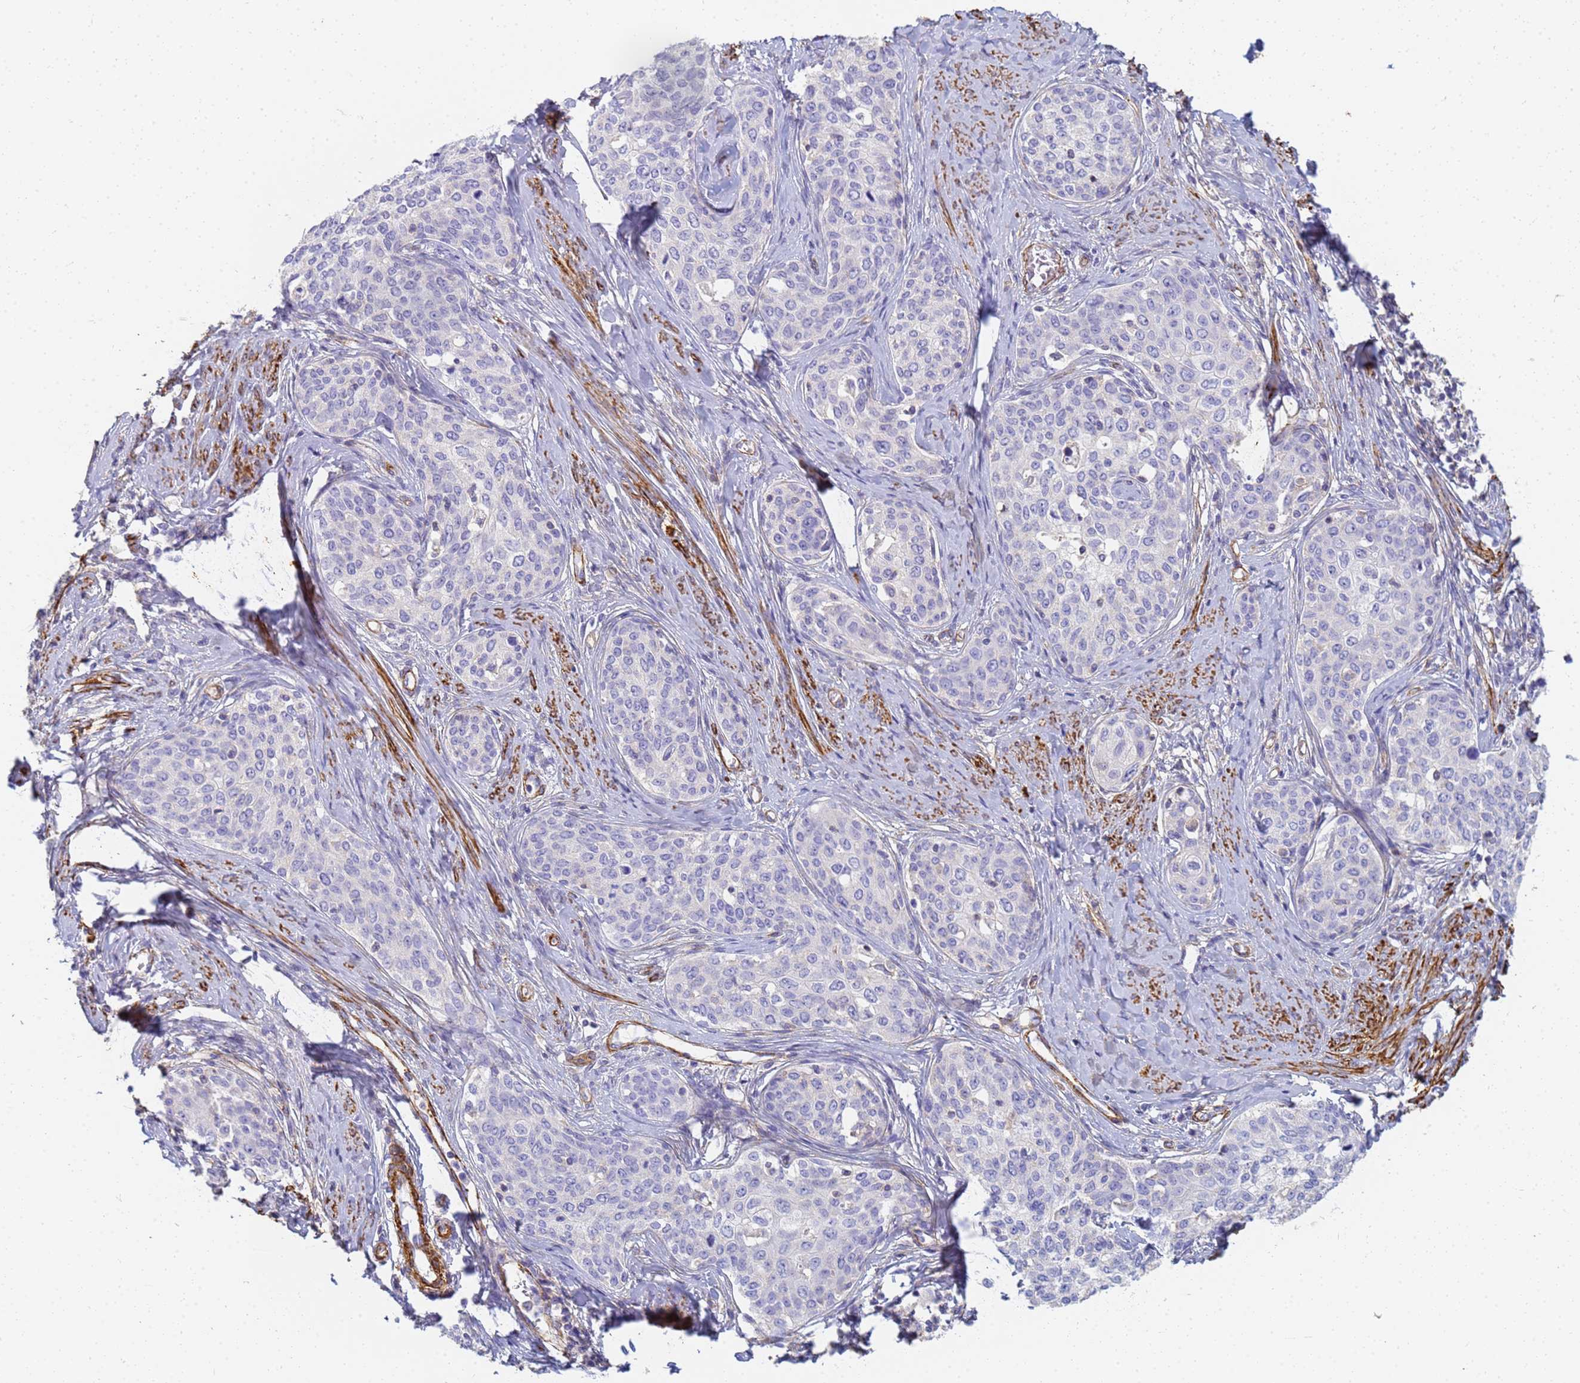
{"staining": {"intensity": "negative", "quantity": "none", "location": "none"}, "tissue": "cervical cancer", "cell_type": "Tumor cells", "image_type": "cancer", "snomed": [{"axis": "morphology", "description": "Squamous cell carcinoma, NOS"}, {"axis": "morphology", "description": "Adenocarcinoma, NOS"}, {"axis": "topography", "description": "Cervix"}], "caption": "Protein analysis of cervical adenocarcinoma demonstrates no significant positivity in tumor cells.", "gene": "TPM1", "patient": {"sex": "female", "age": 52}}